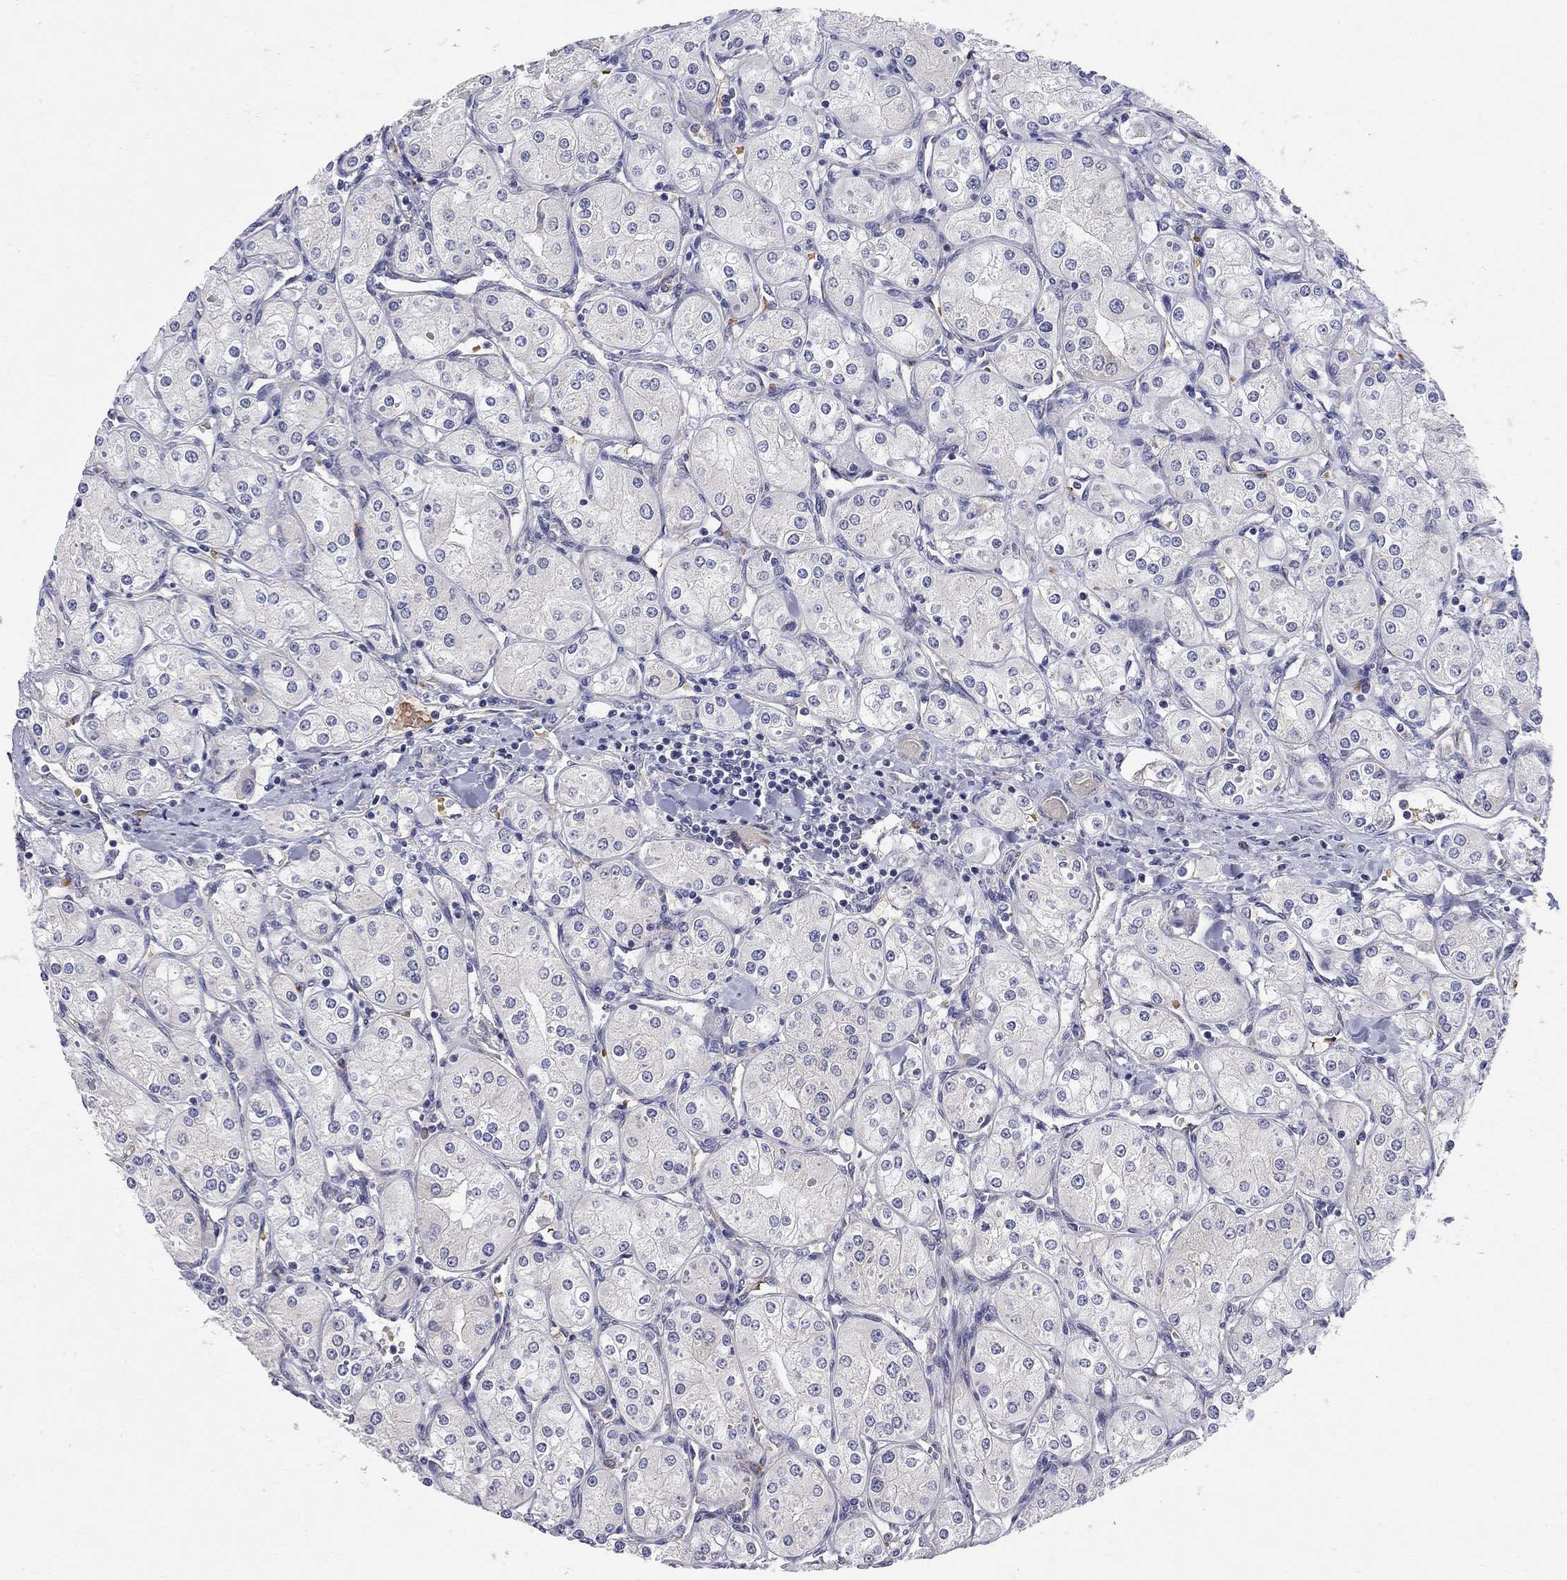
{"staining": {"intensity": "negative", "quantity": "none", "location": "none"}, "tissue": "renal cancer", "cell_type": "Tumor cells", "image_type": "cancer", "snomed": [{"axis": "morphology", "description": "Adenocarcinoma, NOS"}, {"axis": "topography", "description": "Kidney"}], "caption": "Renal adenocarcinoma stained for a protein using immunohistochemistry demonstrates no positivity tumor cells.", "gene": "CASTOR1", "patient": {"sex": "male", "age": 77}}